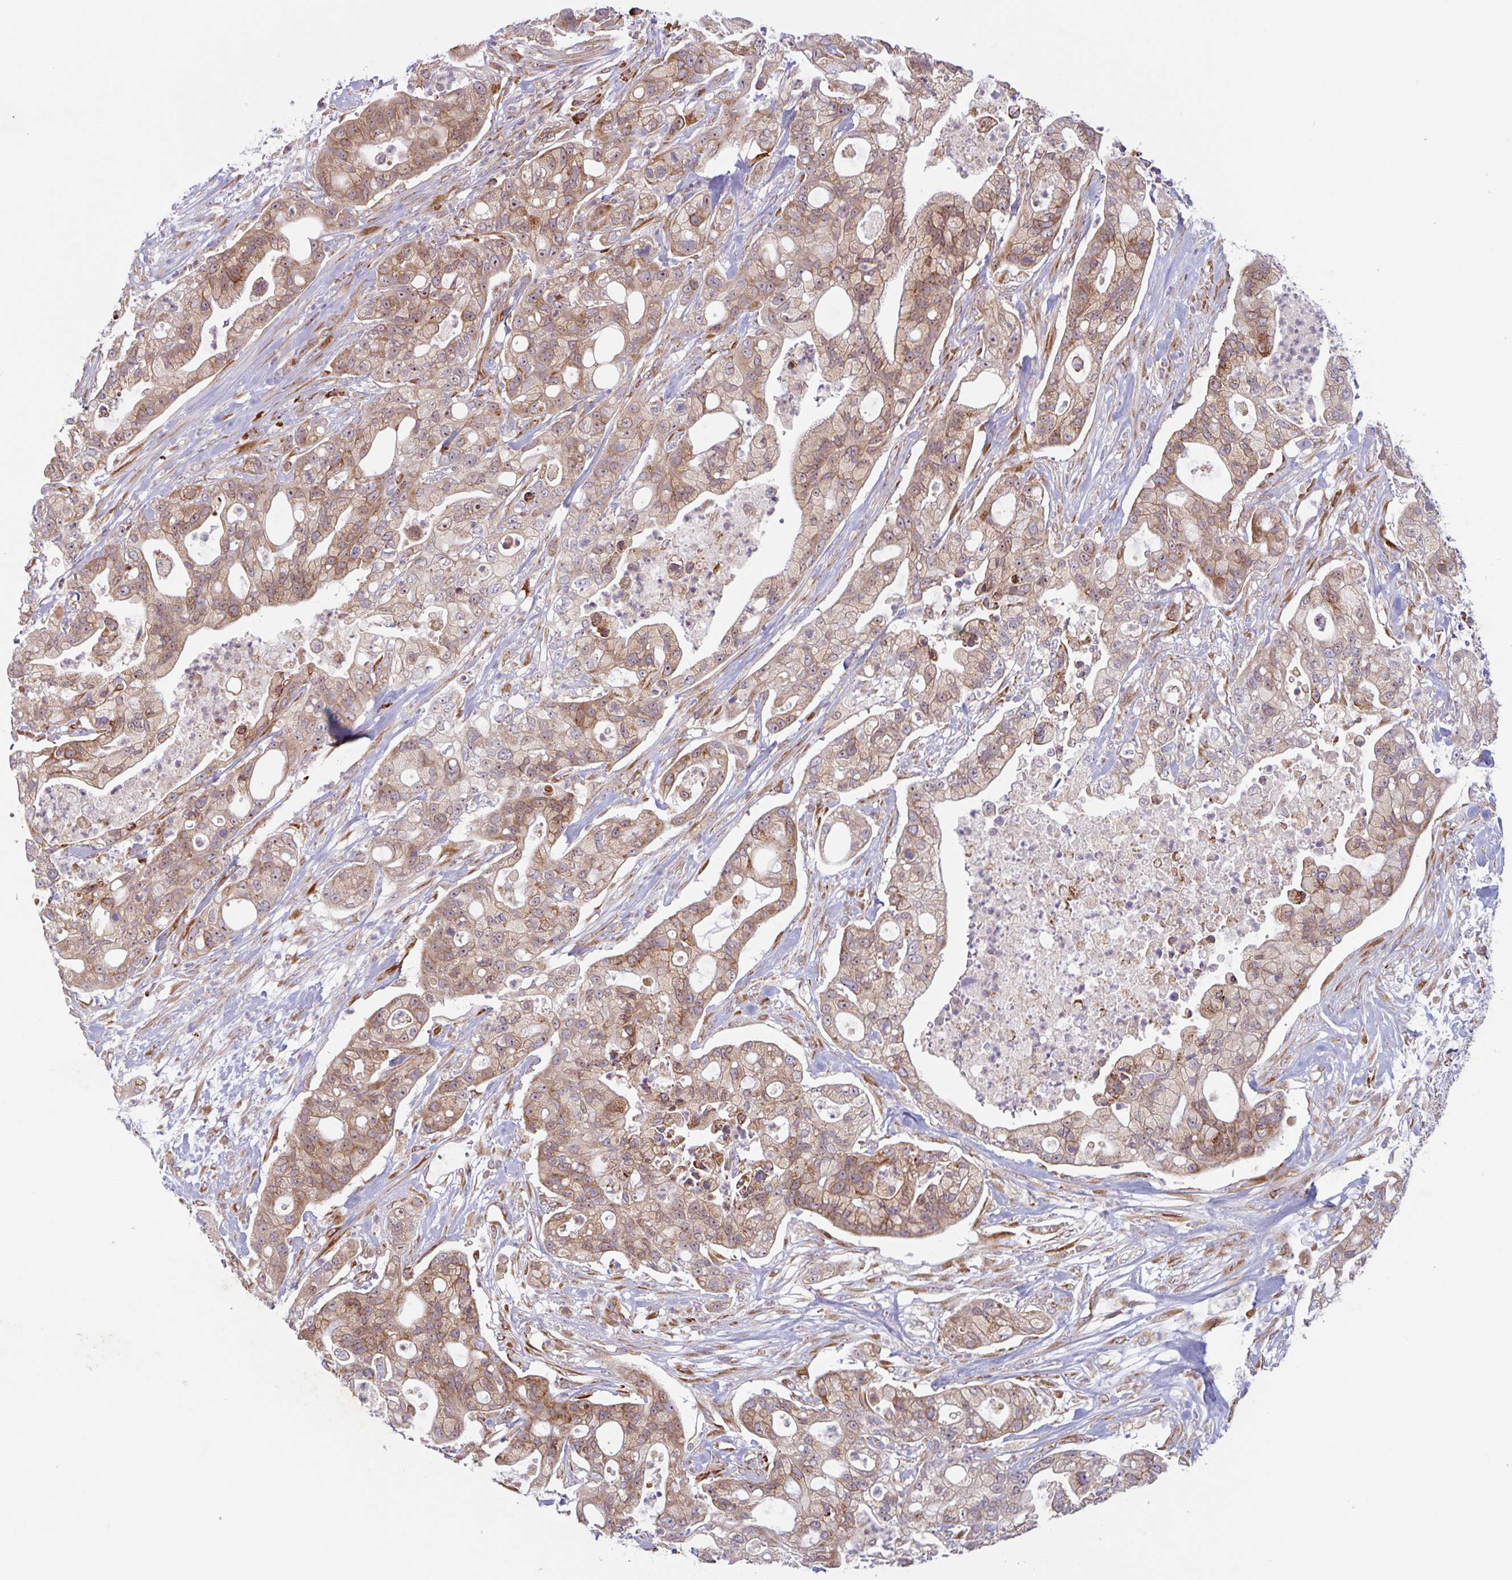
{"staining": {"intensity": "moderate", "quantity": ">75%", "location": "cytoplasmic/membranous"}, "tissue": "pancreatic cancer", "cell_type": "Tumor cells", "image_type": "cancer", "snomed": [{"axis": "morphology", "description": "Adenocarcinoma, NOS"}, {"axis": "topography", "description": "Pancreas"}], "caption": "A photomicrograph showing moderate cytoplasmic/membranous positivity in about >75% of tumor cells in pancreatic cancer (adenocarcinoma), as visualized by brown immunohistochemical staining.", "gene": "RIT1", "patient": {"sex": "female", "age": 69}}